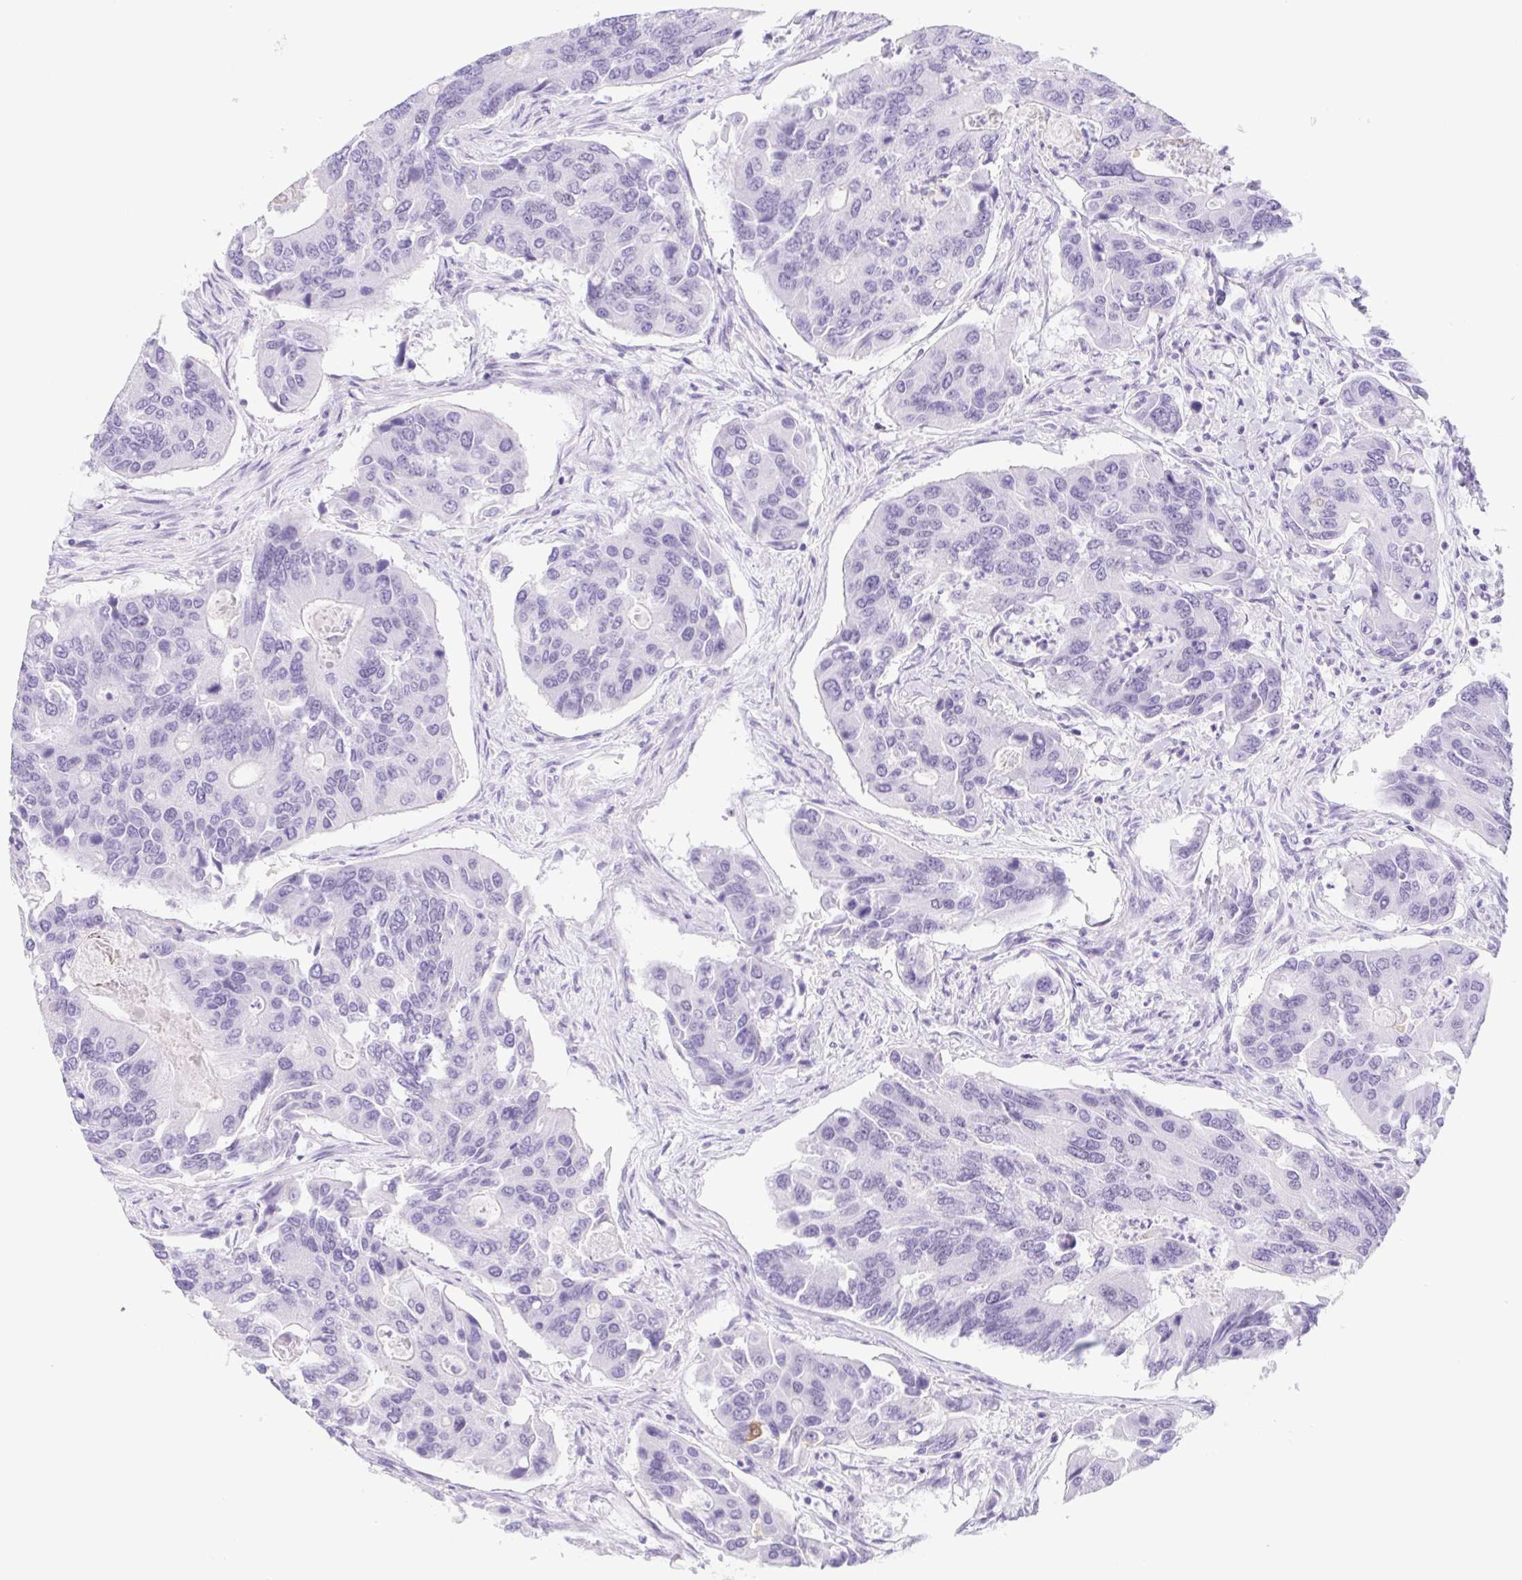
{"staining": {"intensity": "negative", "quantity": "none", "location": "none"}, "tissue": "colorectal cancer", "cell_type": "Tumor cells", "image_type": "cancer", "snomed": [{"axis": "morphology", "description": "Adenocarcinoma, NOS"}, {"axis": "topography", "description": "Colon"}], "caption": "A photomicrograph of colorectal cancer (adenocarcinoma) stained for a protein exhibits no brown staining in tumor cells.", "gene": "CYP21A2", "patient": {"sex": "female", "age": 67}}